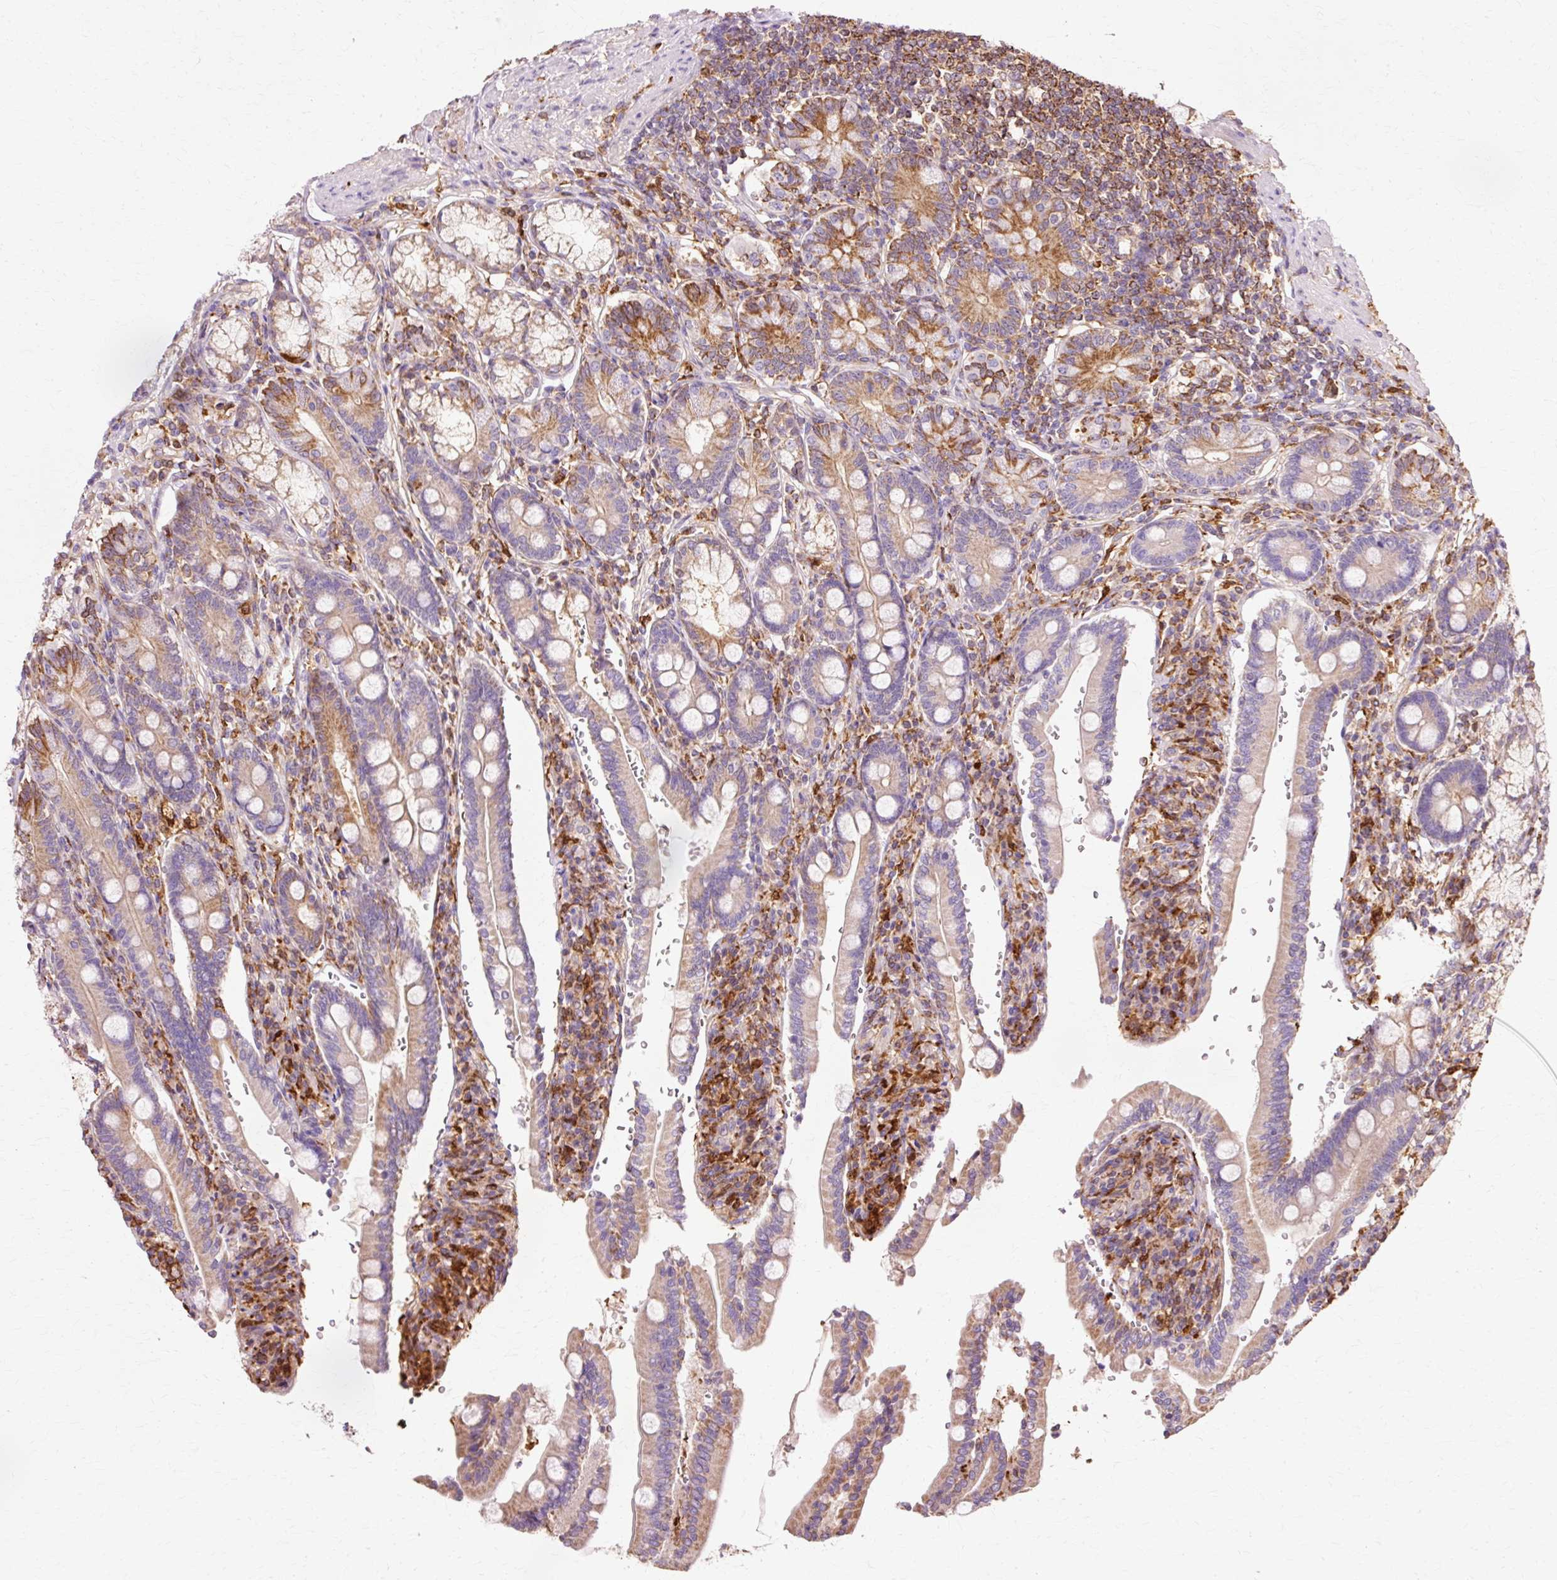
{"staining": {"intensity": "moderate", "quantity": "25%-75%", "location": "cytoplasmic/membranous"}, "tissue": "duodenum", "cell_type": "Glandular cells", "image_type": "normal", "snomed": [{"axis": "morphology", "description": "Normal tissue, NOS"}, {"axis": "topography", "description": "Duodenum"}], "caption": "This image exhibits normal duodenum stained with immunohistochemistry to label a protein in brown. The cytoplasmic/membranous of glandular cells show moderate positivity for the protein. Nuclei are counter-stained blue.", "gene": "GPX1", "patient": {"sex": "female", "age": 67}}